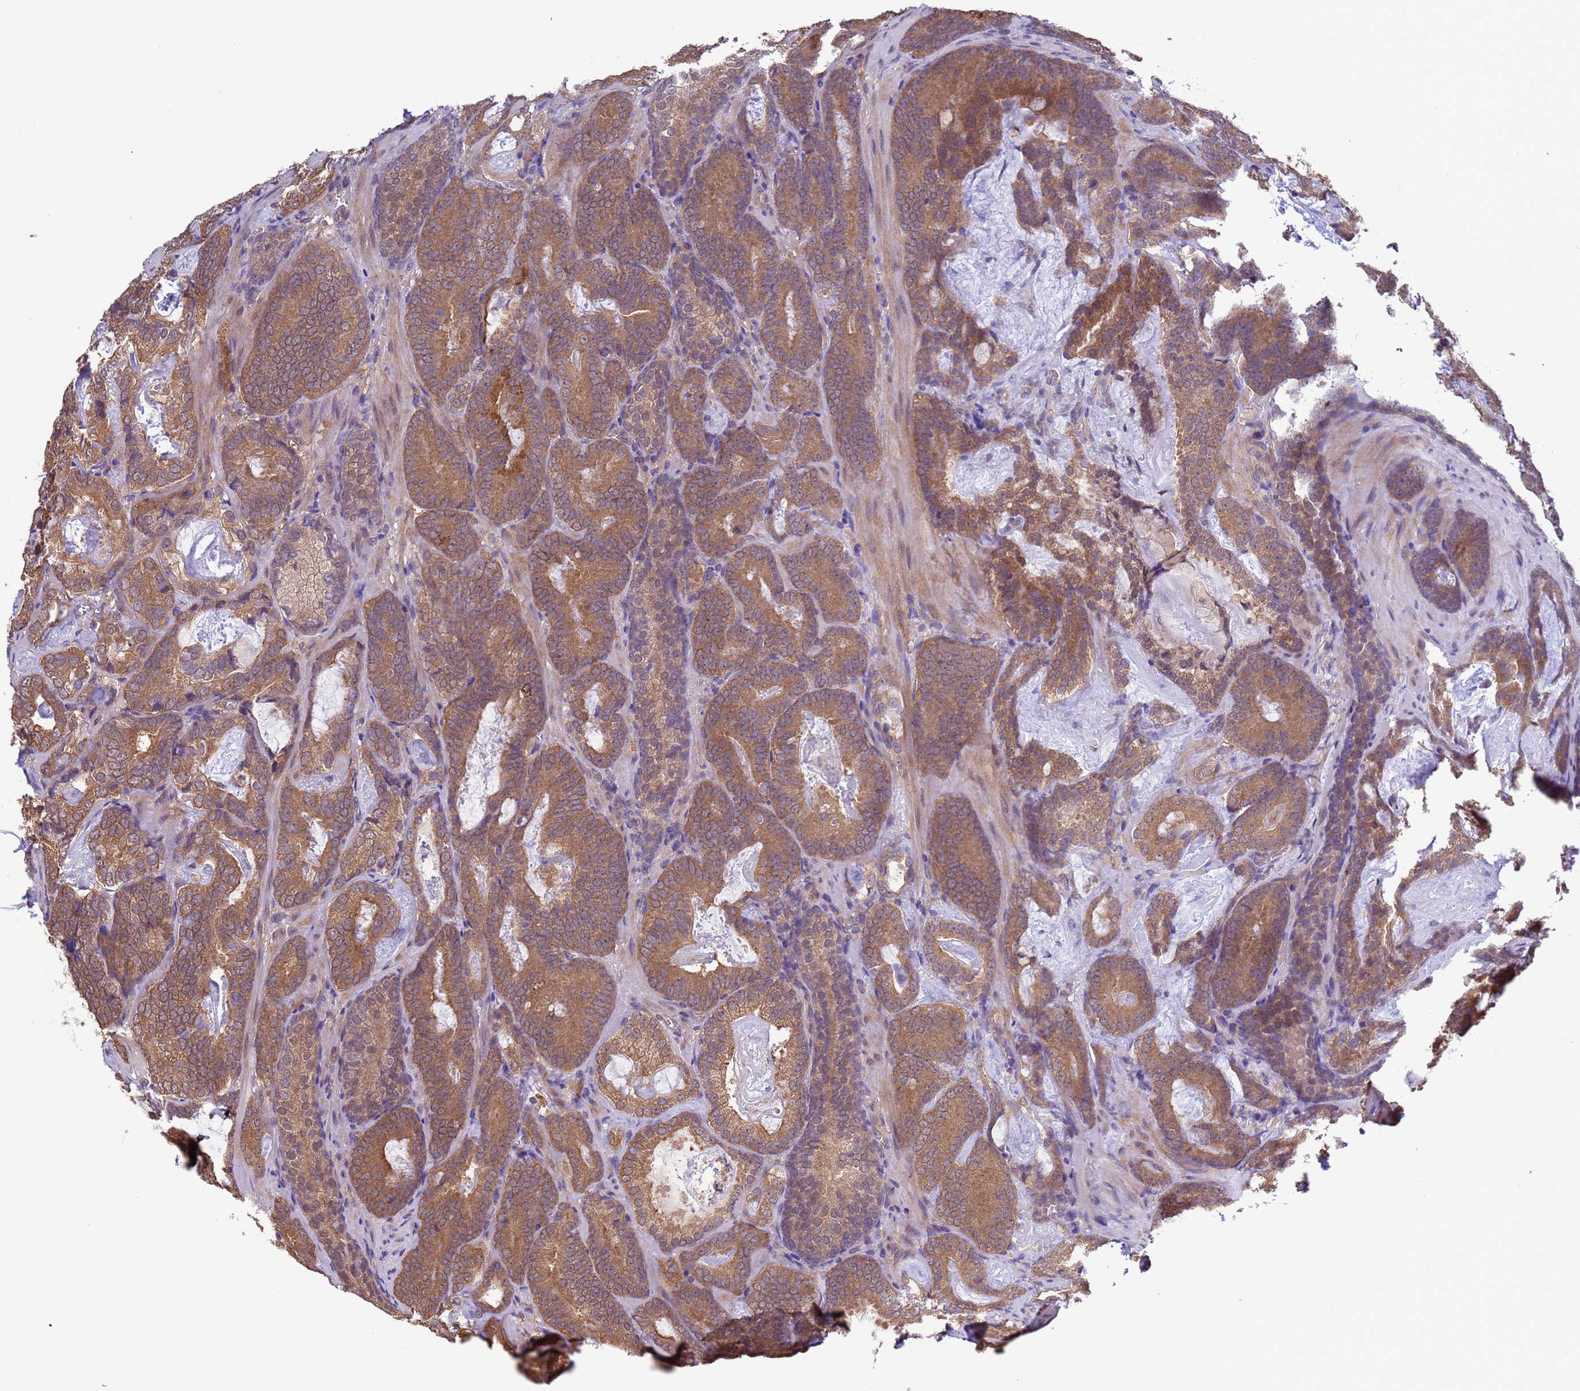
{"staining": {"intensity": "moderate", "quantity": ">75%", "location": "cytoplasmic/membranous"}, "tissue": "prostate cancer", "cell_type": "Tumor cells", "image_type": "cancer", "snomed": [{"axis": "morphology", "description": "Adenocarcinoma, Low grade"}, {"axis": "topography", "description": "Prostate"}], "caption": "IHC (DAB) staining of human low-grade adenocarcinoma (prostate) displays moderate cytoplasmic/membranous protein positivity in about >75% of tumor cells. (DAB = brown stain, brightfield microscopy at high magnification).", "gene": "ZFP69B", "patient": {"sex": "male", "age": 60}}